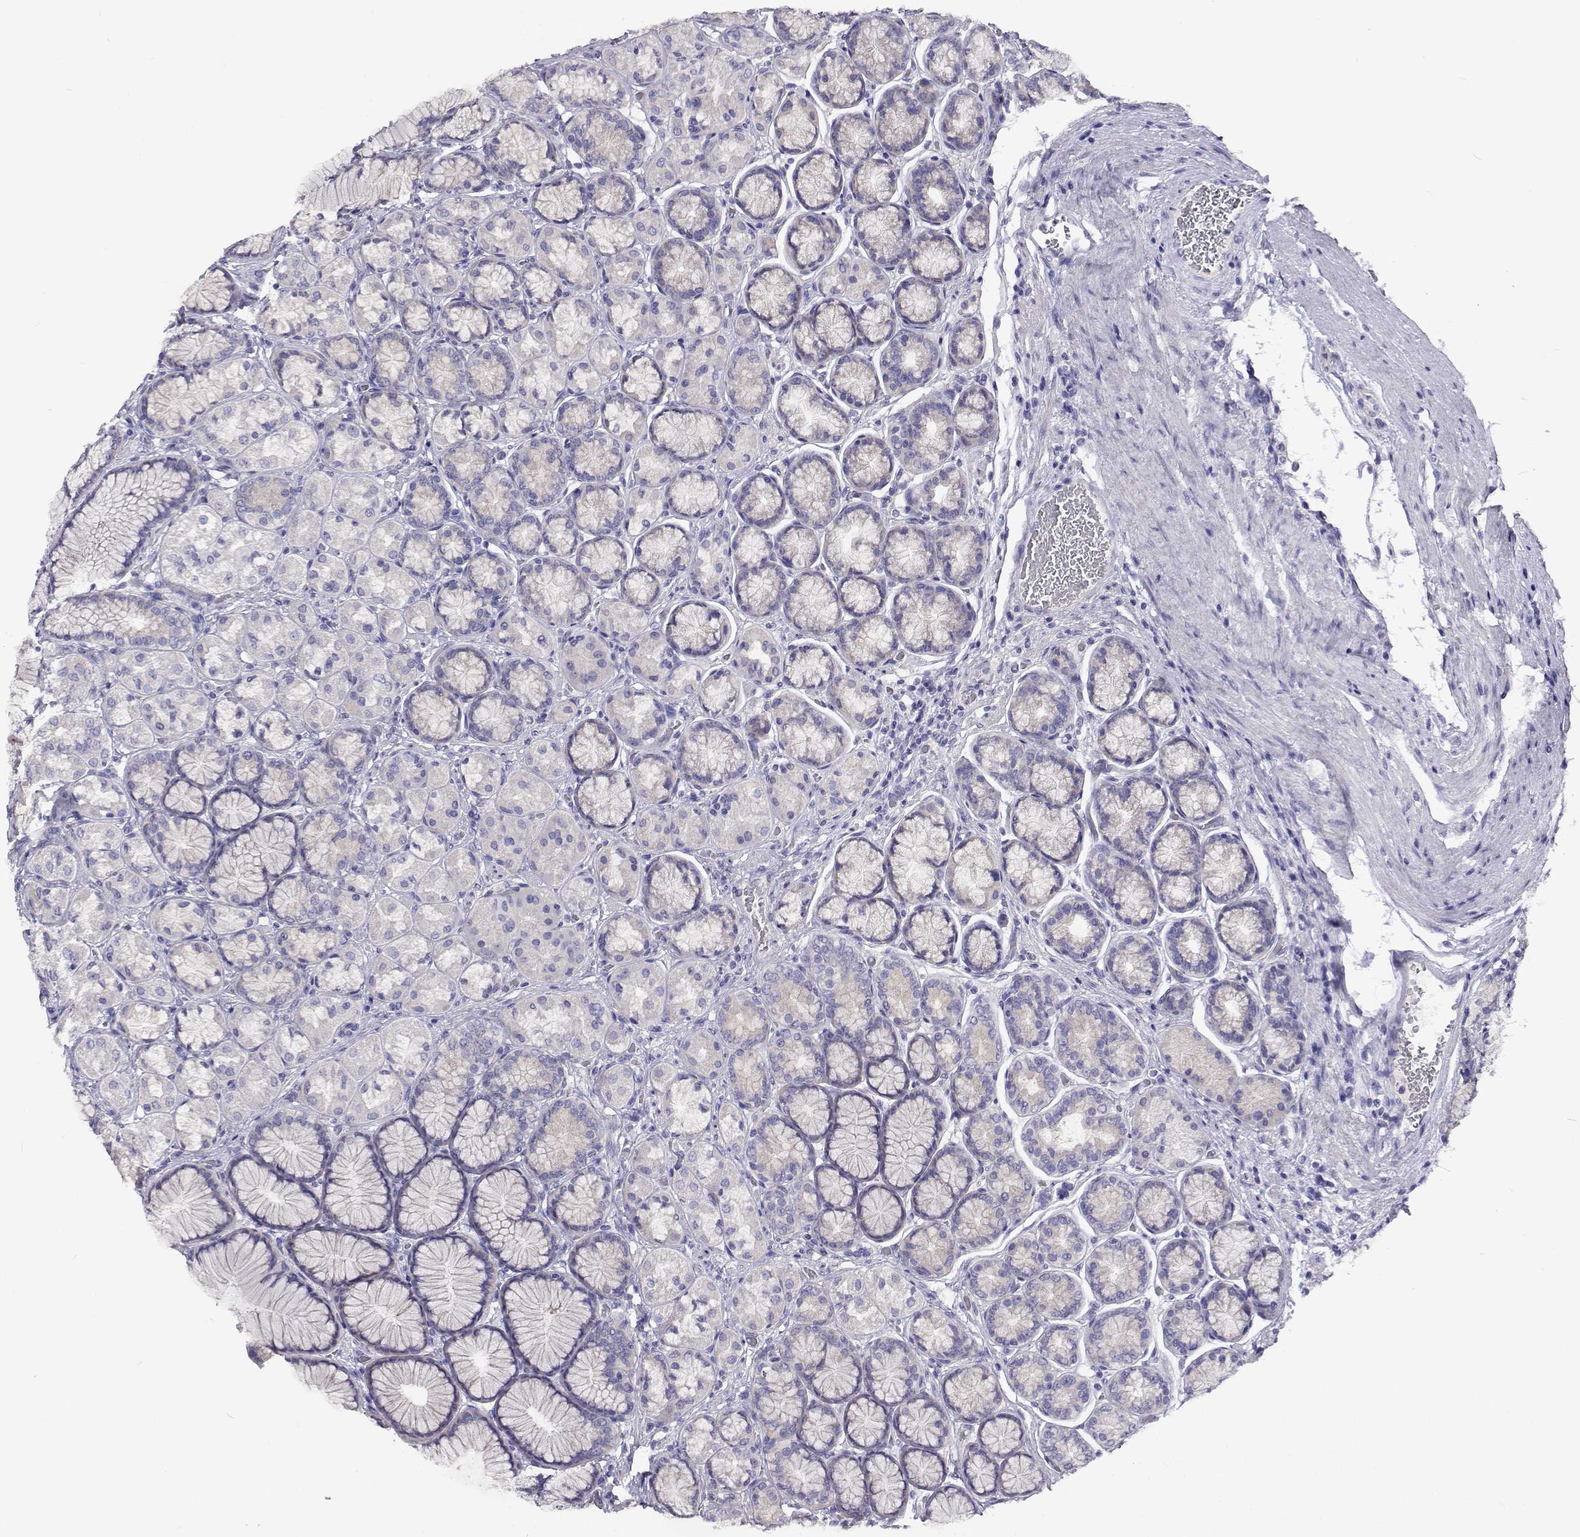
{"staining": {"intensity": "weak", "quantity": "<25%", "location": "cytoplasmic/membranous"}, "tissue": "stomach", "cell_type": "Glandular cells", "image_type": "normal", "snomed": [{"axis": "morphology", "description": "Normal tissue, NOS"}, {"axis": "morphology", "description": "Adenocarcinoma, NOS"}, {"axis": "morphology", "description": "Adenocarcinoma, High grade"}, {"axis": "topography", "description": "Stomach, upper"}, {"axis": "topography", "description": "Stomach"}], "caption": "Immunohistochemistry histopathology image of unremarkable stomach: human stomach stained with DAB displays no significant protein staining in glandular cells. (IHC, brightfield microscopy, high magnification).", "gene": "LHFPL7", "patient": {"sex": "female", "age": 65}}